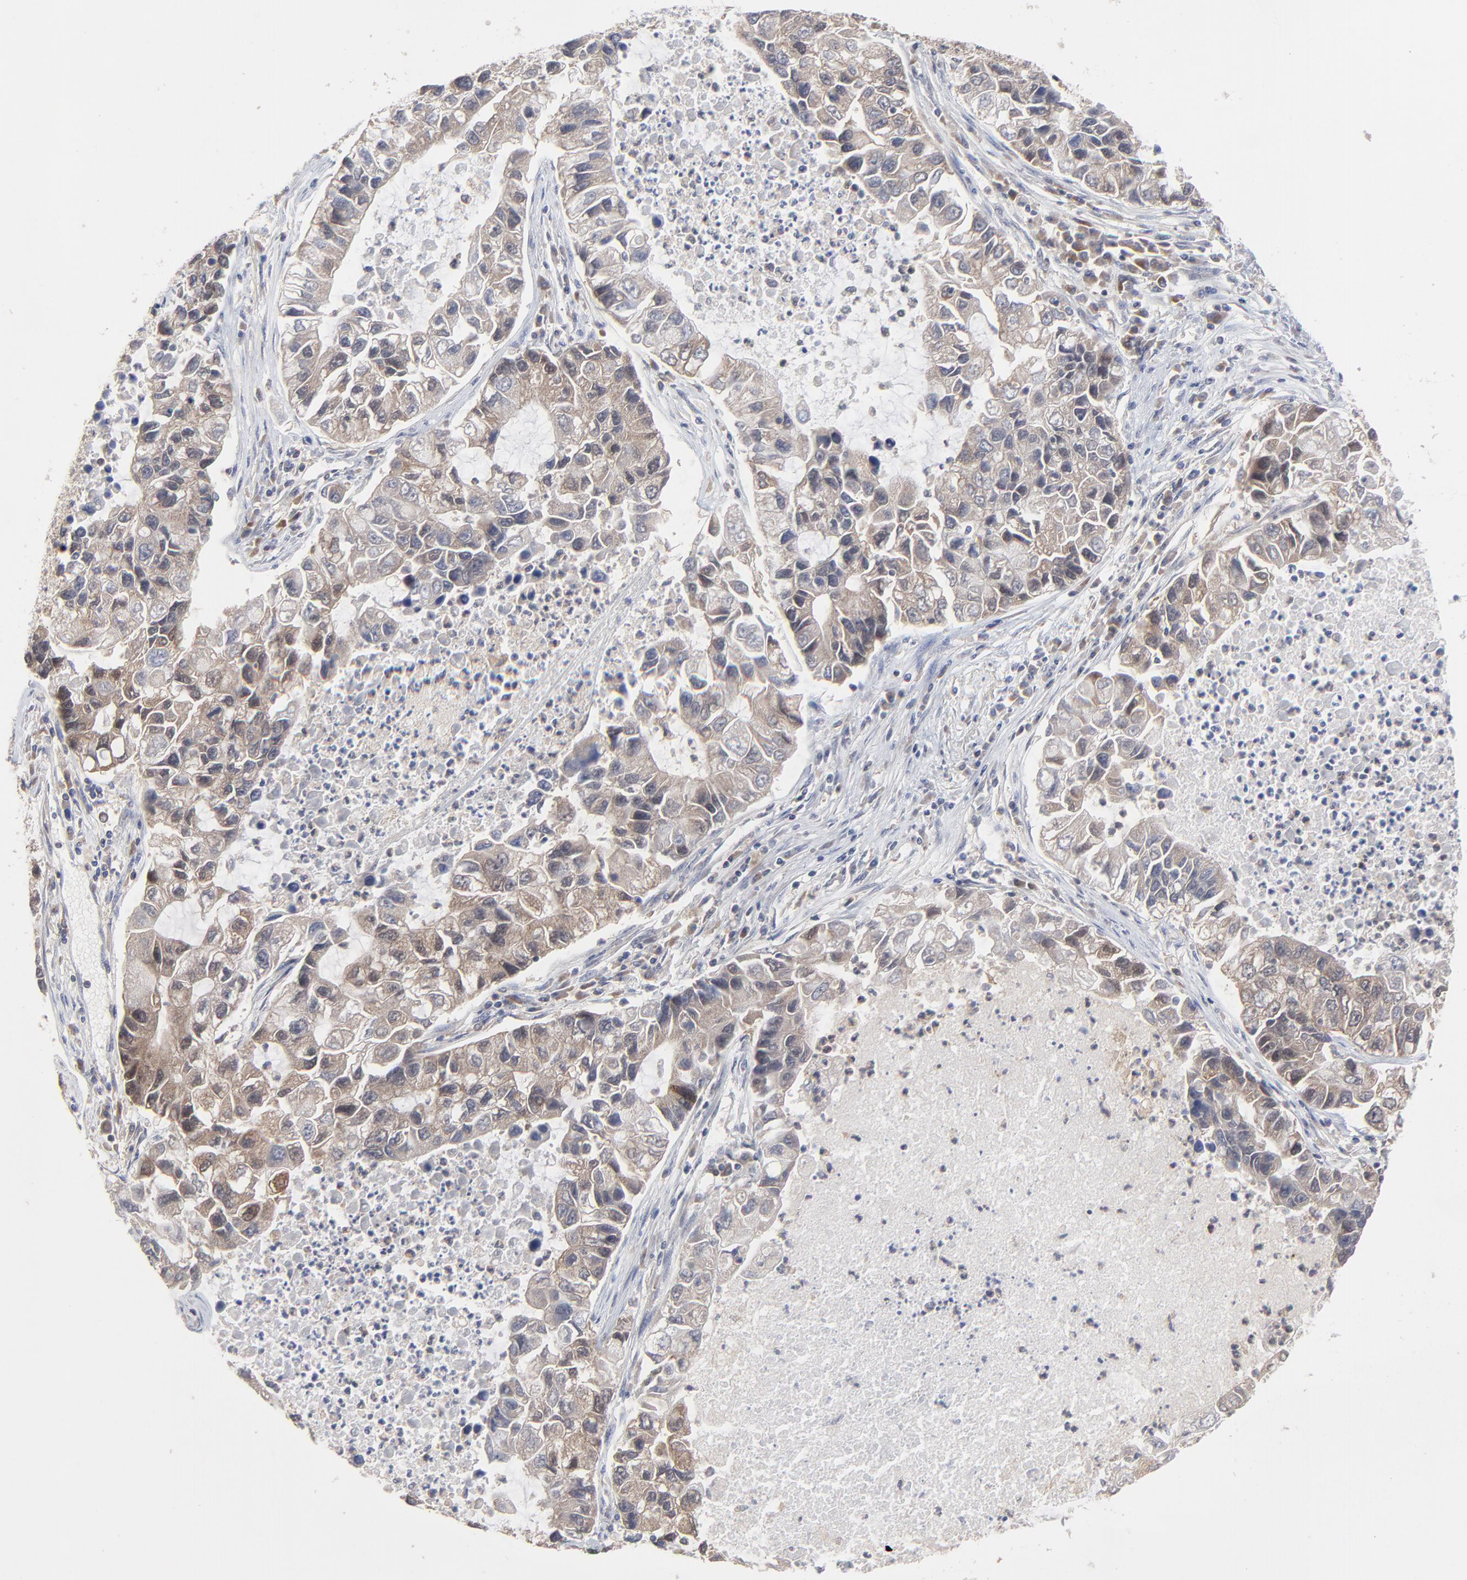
{"staining": {"intensity": "moderate", "quantity": ">75%", "location": "cytoplasmic/membranous"}, "tissue": "lung cancer", "cell_type": "Tumor cells", "image_type": "cancer", "snomed": [{"axis": "morphology", "description": "Adenocarcinoma, NOS"}, {"axis": "topography", "description": "Lung"}], "caption": "Protein staining reveals moderate cytoplasmic/membranous staining in about >75% of tumor cells in adenocarcinoma (lung).", "gene": "RAB9A", "patient": {"sex": "female", "age": 51}}